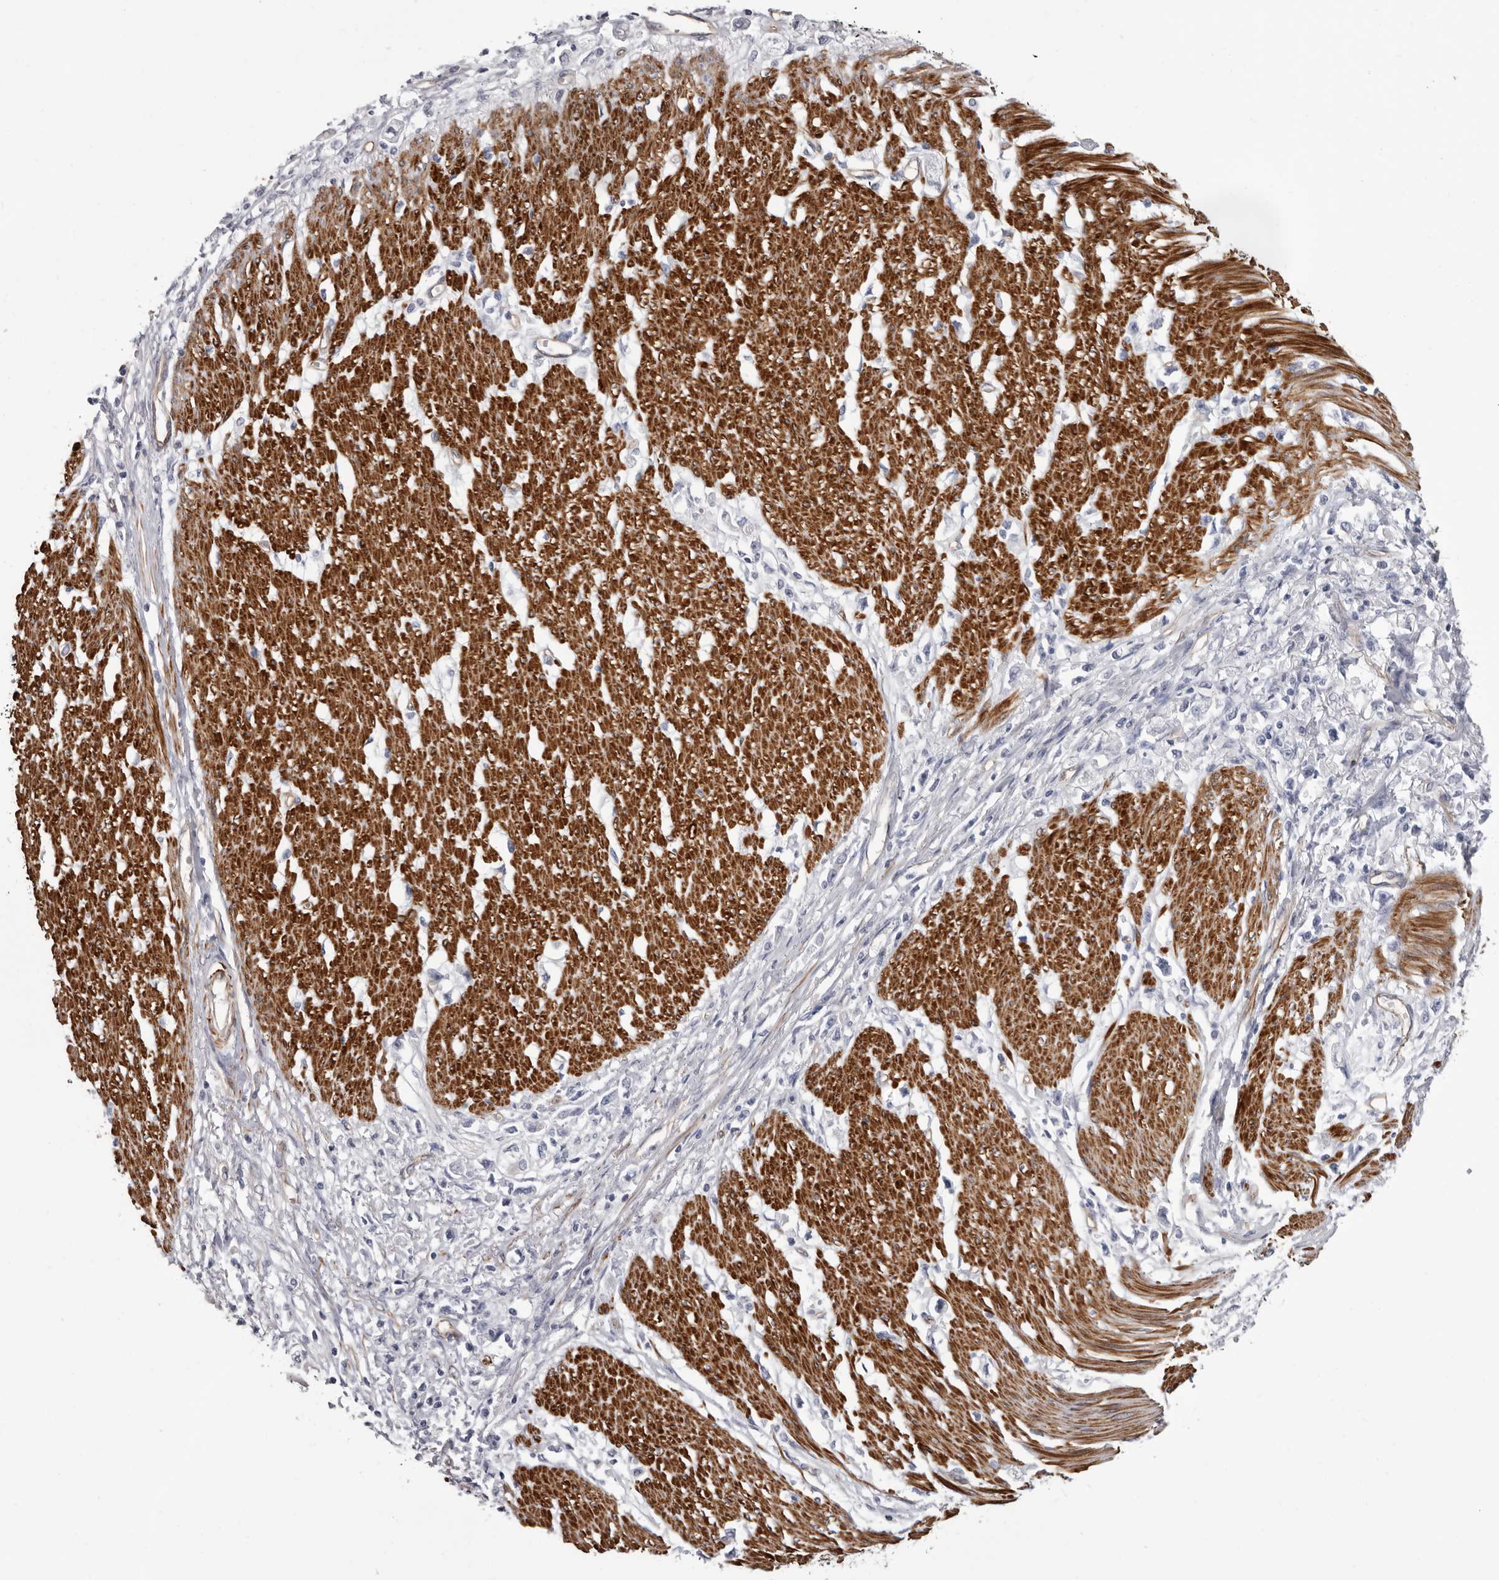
{"staining": {"intensity": "negative", "quantity": "none", "location": "none"}, "tissue": "stomach cancer", "cell_type": "Tumor cells", "image_type": "cancer", "snomed": [{"axis": "morphology", "description": "Adenocarcinoma, NOS"}, {"axis": "topography", "description": "Stomach"}], "caption": "The photomicrograph demonstrates no significant staining in tumor cells of stomach adenocarcinoma. (DAB IHC, high magnification).", "gene": "ADGRL4", "patient": {"sex": "female", "age": 59}}